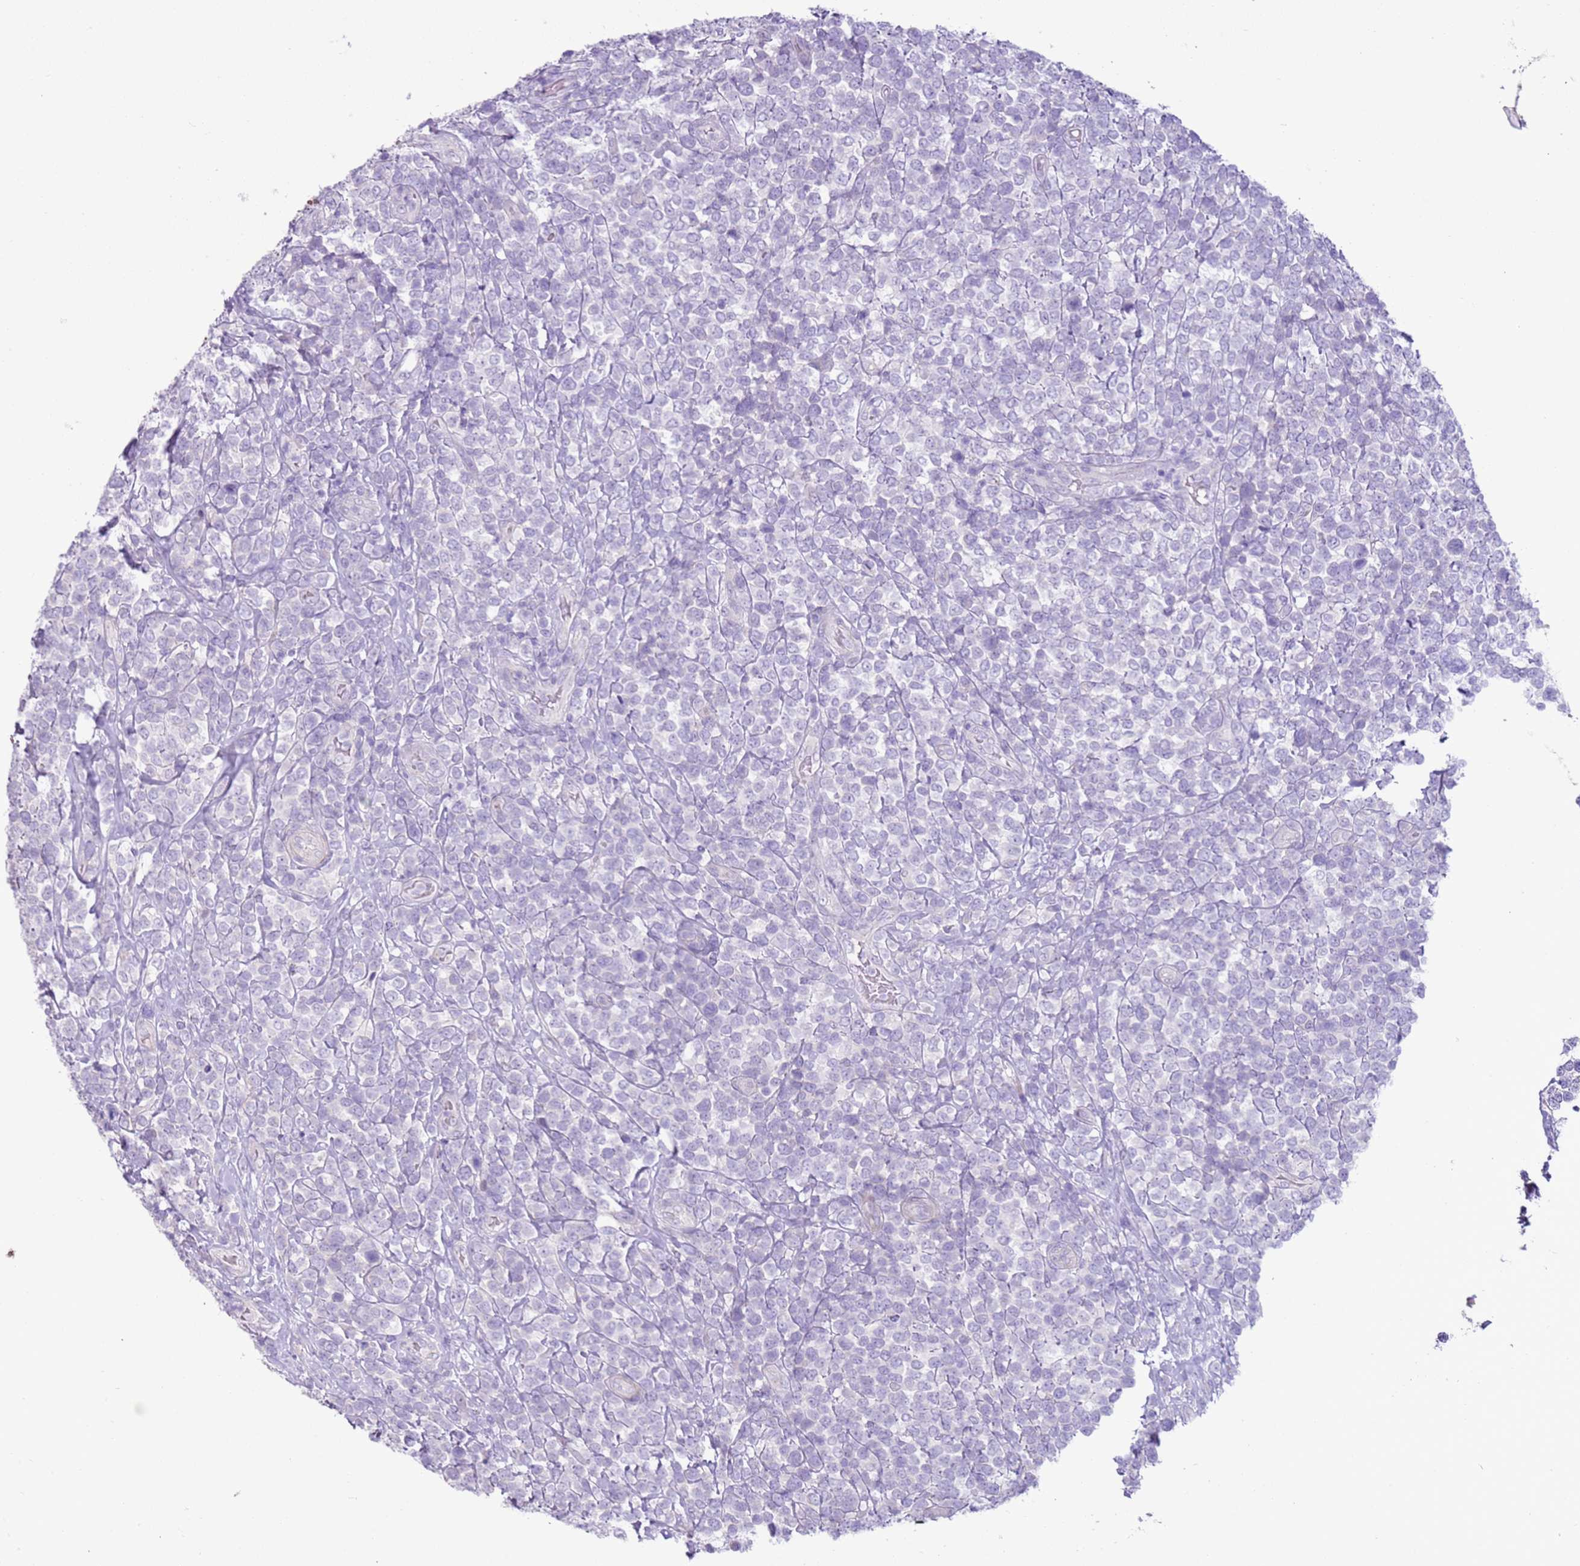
{"staining": {"intensity": "negative", "quantity": "none", "location": "none"}, "tissue": "lymphoma", "cell_type": "Tumor cells", "image_type": "cancer", "snomed": [{"axis": "morphology", "description": "Malignant lymphoma, non-Hodgkin's type, High grade"}, {"axis": "topography", "description": "Soft tissue"}], "caption": "High power microscopy image of an immunohistochemistry micrograph of malignant lymphoma, non-Hodgkin's type (high-grade), revealing no significant expression in tumor cells.", "gene": "ZNF239", "patient": {"sex": "female", "age": 56}}